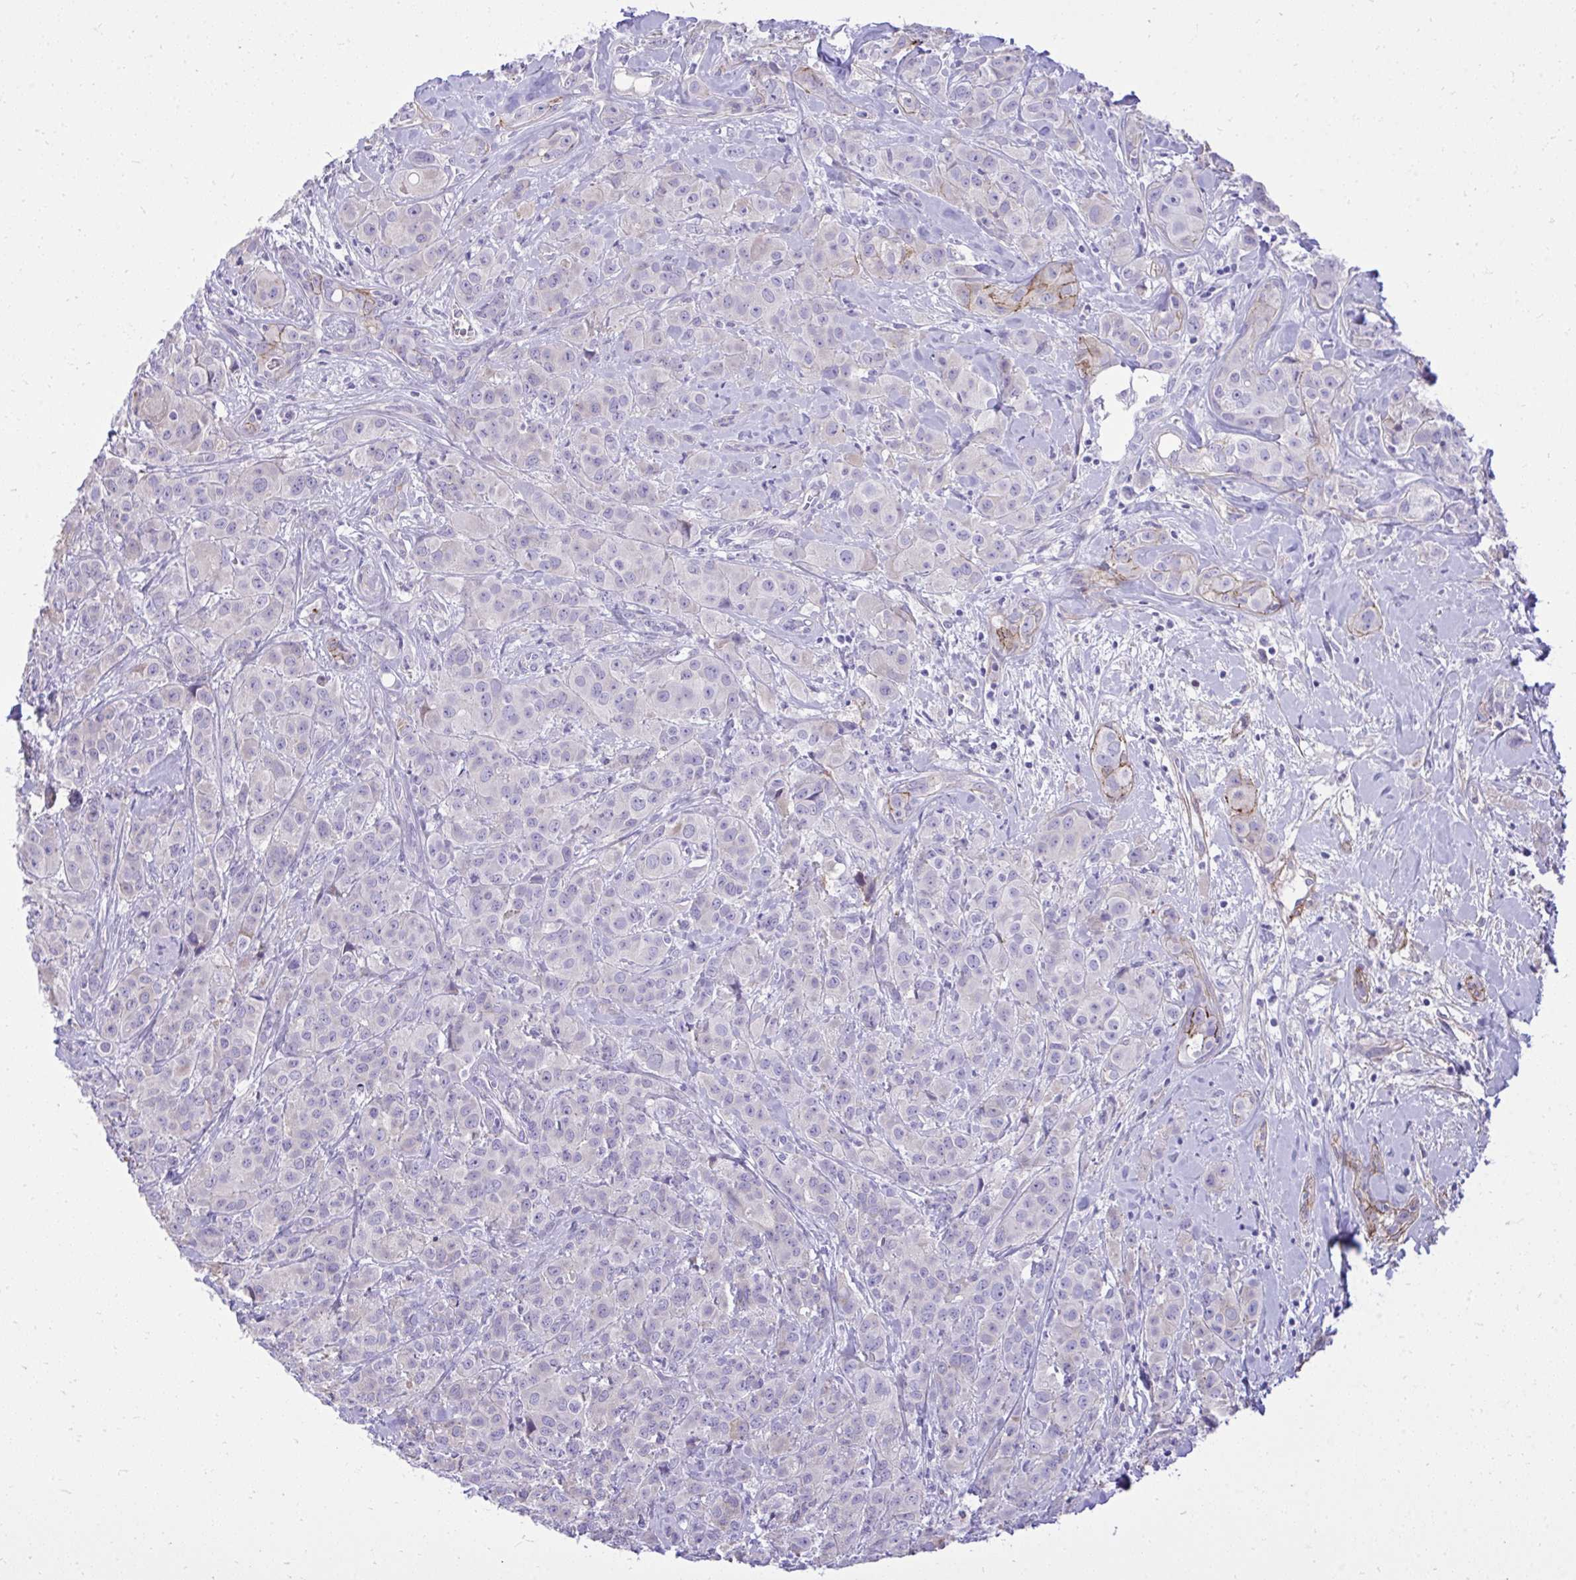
{"staining": {"intensity": "negative", "quantity": "none", "location": "none"}, "tissue": "breast cancer", "cell_type": "Tumor cells", "image_type": "cancer", "snomed": [{"axis": "morphology", "description": "Normal tissue, NOS"}, {"axis": "morphology", "description": "Duct carcinoma"}, {"axis": "topography", "description": "Breast"}], "caption": "Tumor cells show no significant staining in breast cancer. (DAB immunohistochemistry, high magnification).", "gene": "HRG", "patient": {"sex": "female", "age": 43}}